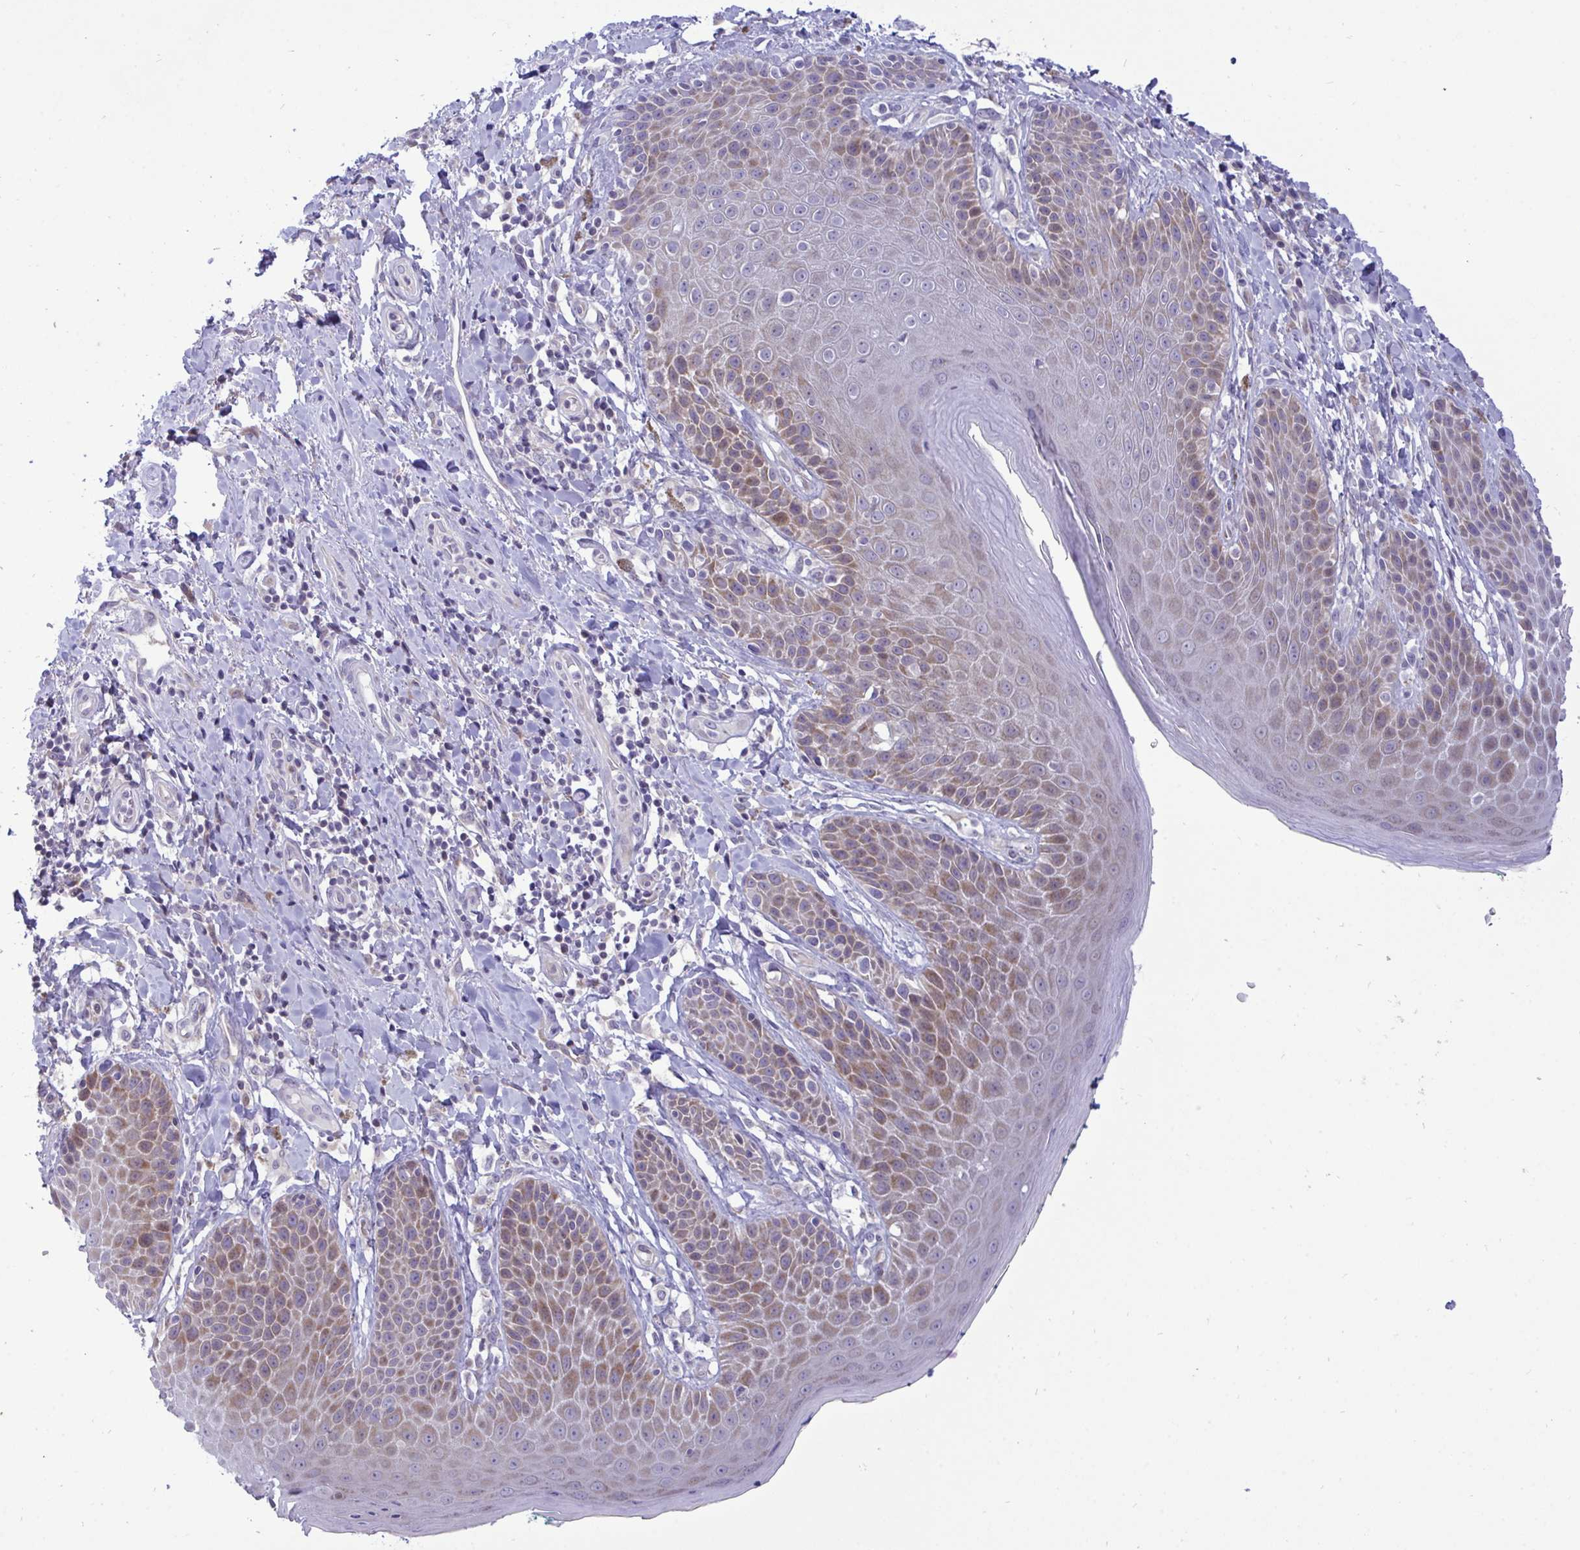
{"staining": {"intensity": "moderate", "quantity": "25%-75%", "location": "cytoplasmic/membranous"}, "tissue": "skin", "cell_type": "Epidermal cells", "image_type": "normal", "snomed": [{"axis": "morphology", "description": "Normal tissue, NOS"}, {"axis": "topography", "description": "Anal"}, {"axis": "topography", "description": "Peripheral nerve tissue"}], "caption": "A high-resolution image shows immunohistochemistry staining of benign skin, which displays moderate cytoplasmic/membranous expression in about 25%-75% of epidermal cells.", "gene": "EPOP", "patient": {"sex": "male", "age": 51}}